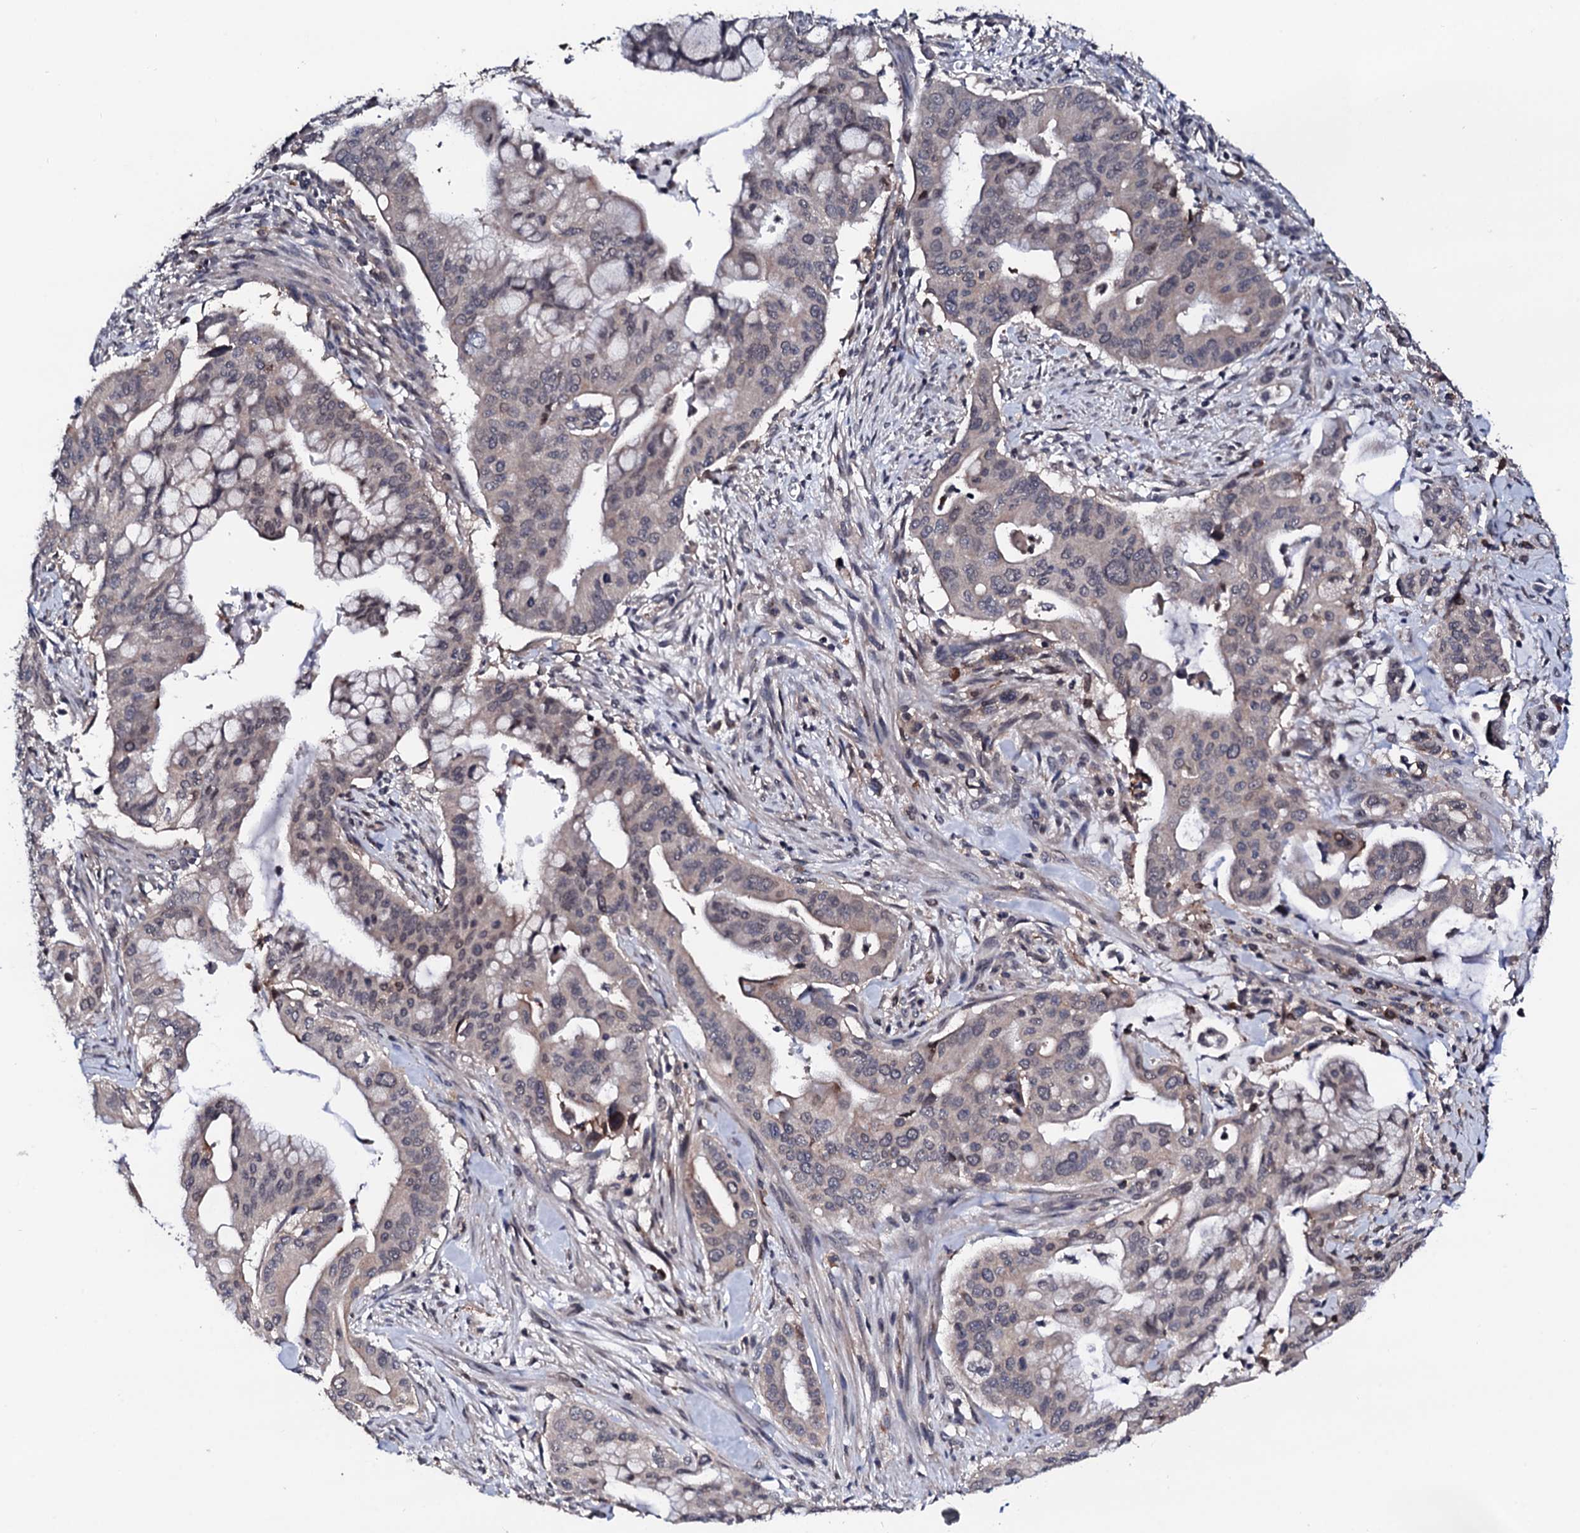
{"staining": {"intensity": "weak", "quantity": "<25%", "location": "cytoplasmic/membranous,nuclear"}, "tissue": "pancreatic cancer", "cell_type": "Tumor cells", "image_type": "cancer", "snomed": [{"axis": "morphology", "description": "Adenocarcinoma, NOS"}, {"axis": "topography", "description": "Pancreas"}], "caption": "High power microscopy micrograph of an immunohistochemistry (IHC) photomicrograph of pancreatic cancer, revealing no significant positivity in tumor cells.", "gene": "EDC3", "patient": {"sex": "male", "age": 46}}